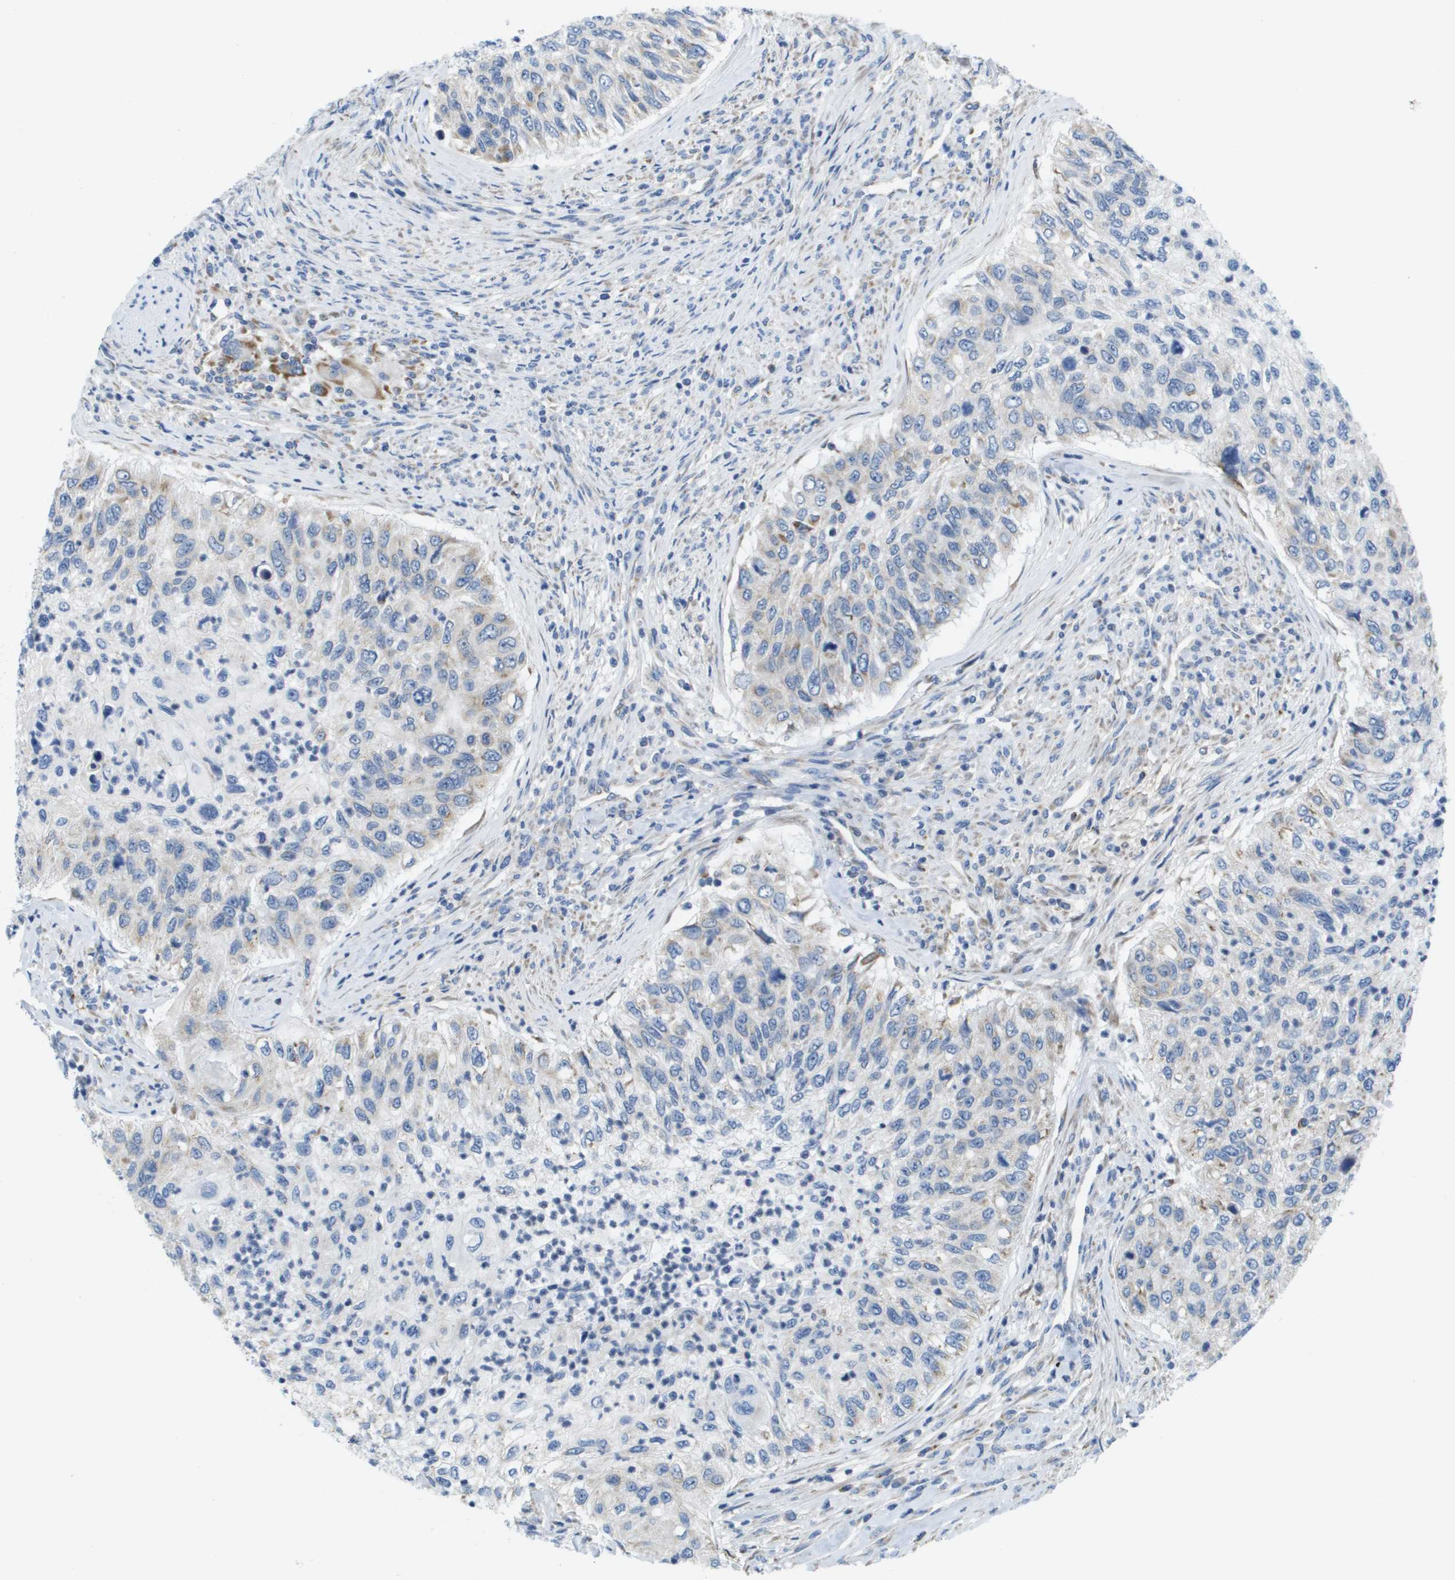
{"staining": {"intensity": "weak", "quantity": "<25%", "location": "cytoplasmic/membranous"}, "tissue": "urothelial cancer", "cell_type": "Tumor cells", "image_type": "cancer", "snomed": [{"axis": "morphology", "description": "Urothelial carcinoma, High grade"}, {"axis": "topography", "description": "Urinary bladder"}], "caption": "The IHC micrograph has no significant staining in tumor cells of urothelial cancer tissue.", "gene": "PTDSS1", "patient": {"sex": "female", "age": 60}}